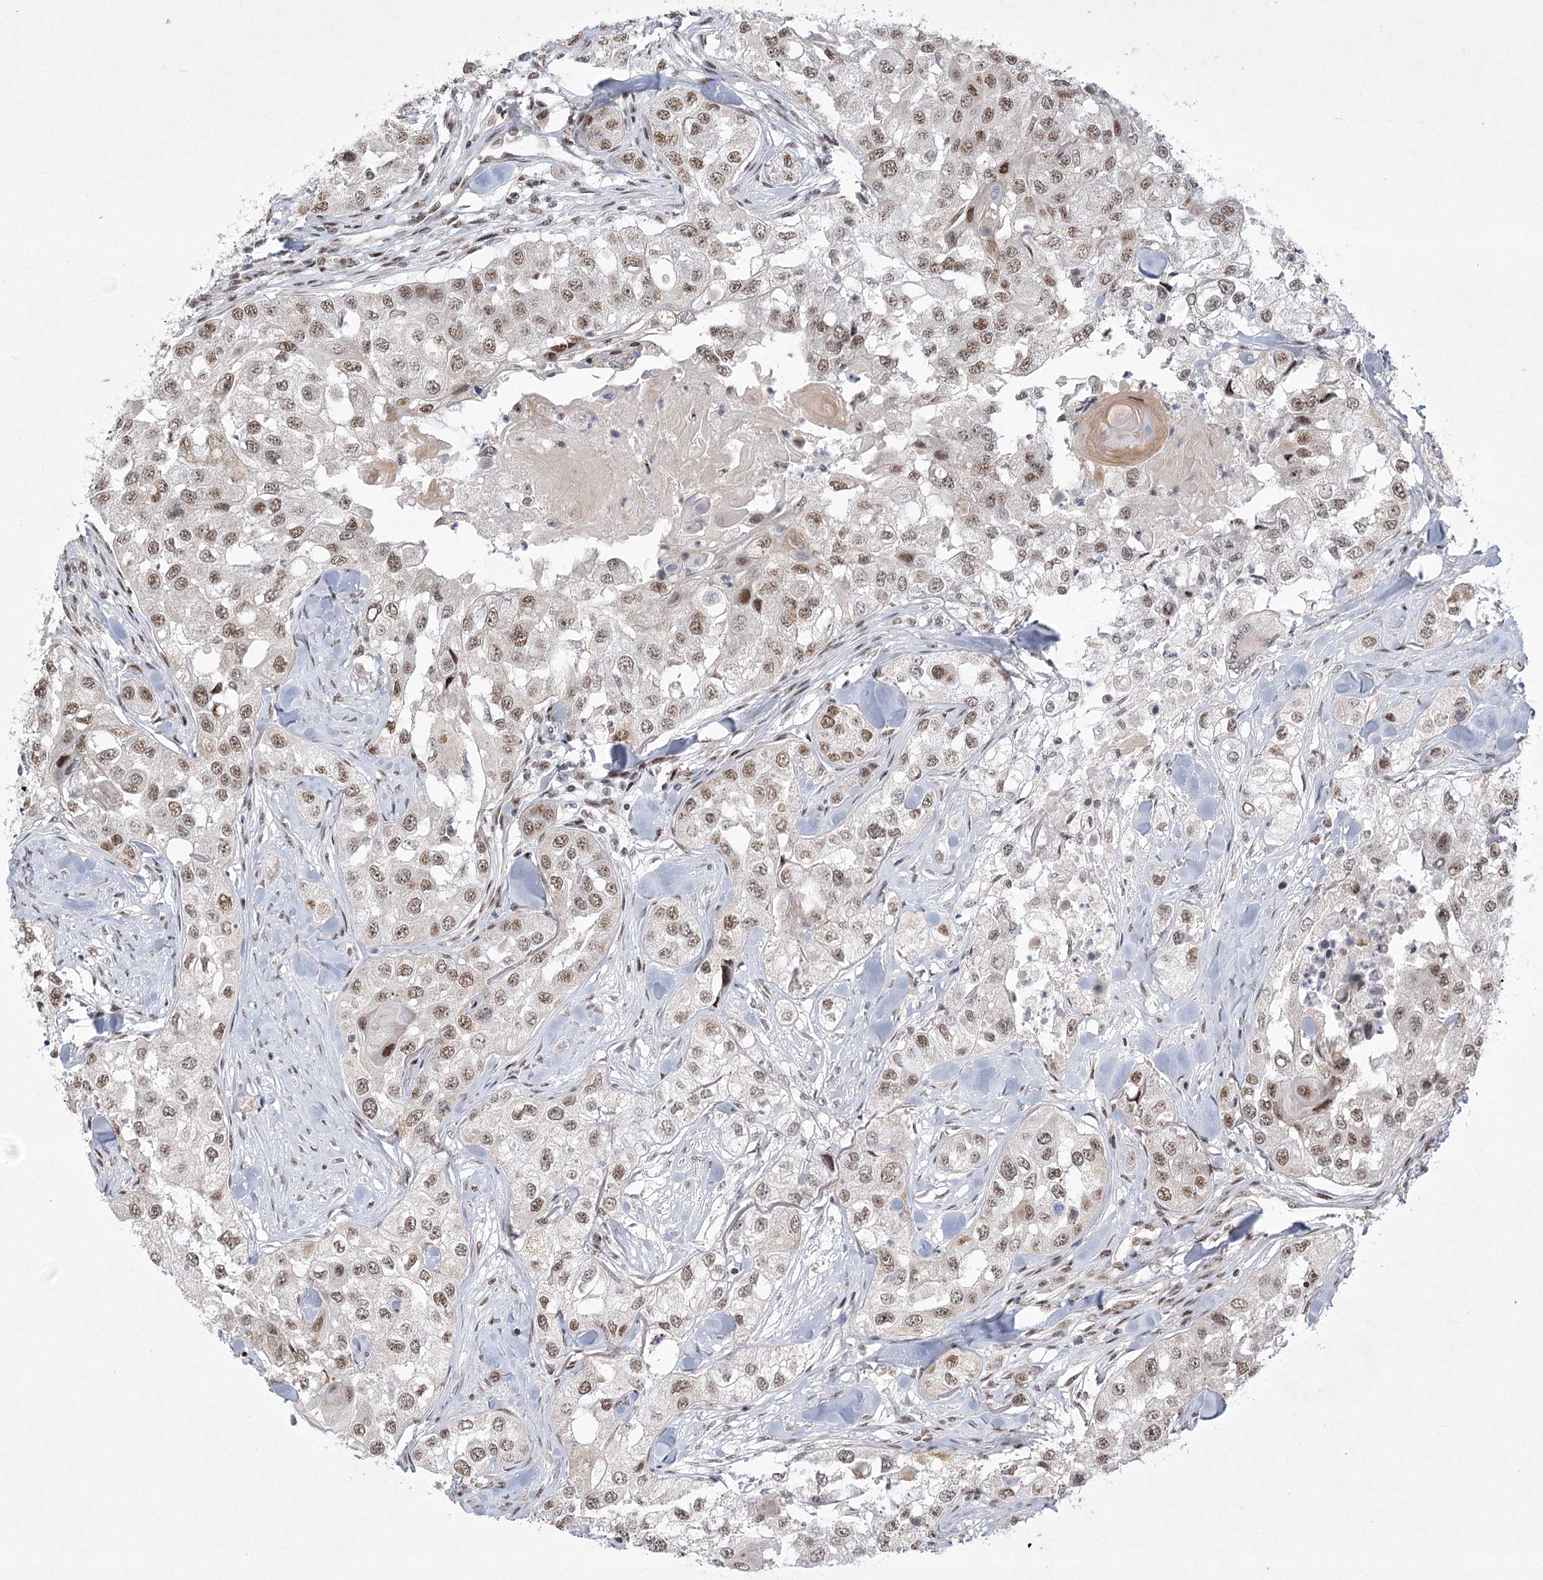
{"staining": {"intensity": "moderate", "quantity": ">75%", "location": "nuclear"}, "tissue": "head and neck cancer", "cell_type": "Tumor cells", "image_type": "cancer", "snomed": [{"axis": "morphology", "description": "Normal tissue, NOS"}, {"axis": "morphology", "description": "Squamous cell carcinoma, NOS"}, {"axis": "topography", "description": "Skeletal muscle"}, {"axis": "topography", "description": "Head-Neck"}], "caption": "Immunohistochemistry staining of head and neck cancer (squamous cell carcinoma), which displays medium levels of moderate nuclear expression in about >75% of tumor cells indicating moderate nuclear protein staining. The staining was performed using DAB (3,3'-diaminobenzidine) (brown) for protein detection and nuclei were counterstained in hematoxylin (blue).", "gene": "CIB4", "patient": {"sex": "male", "age": 51}}